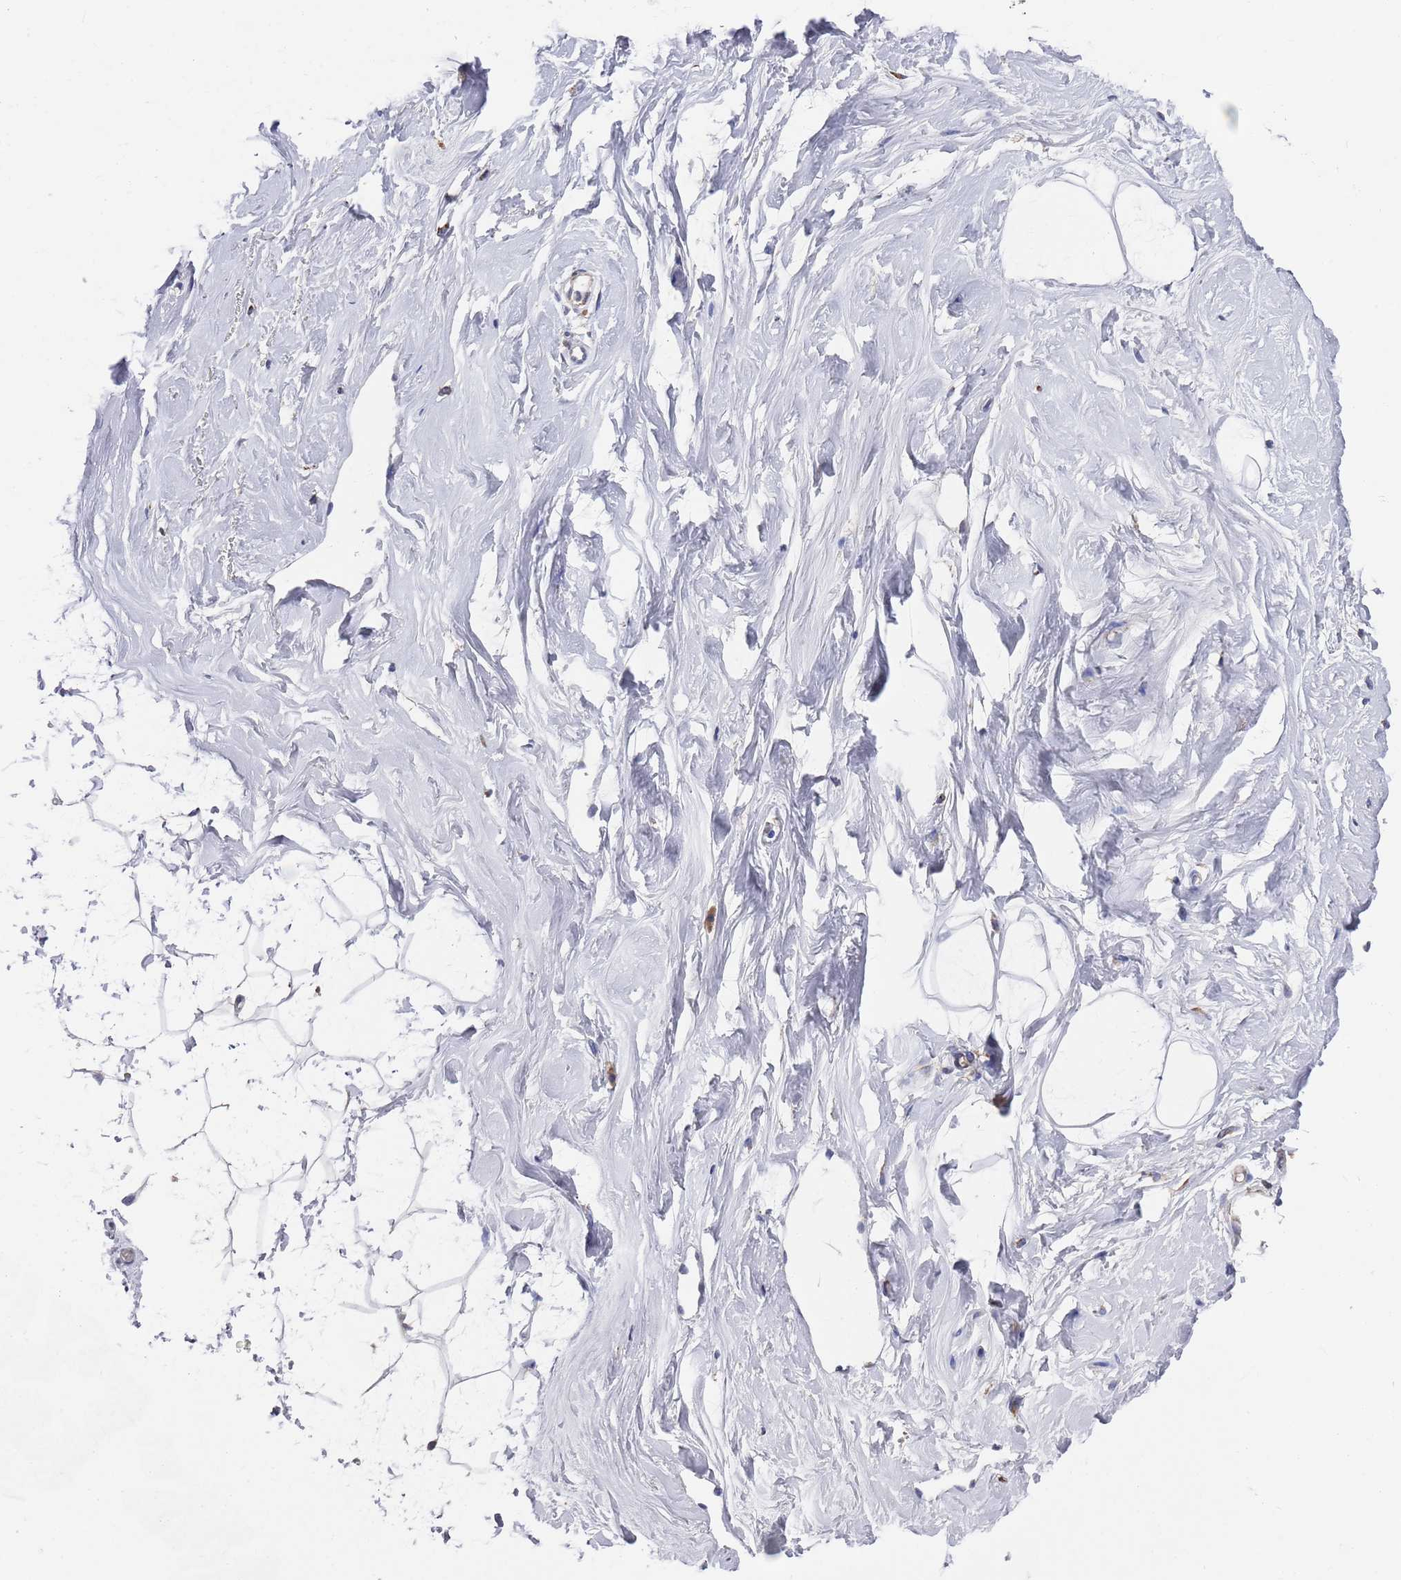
{"staining": {"intensity": "negative", "quantity": "none", "location": "none"}, "tissue": "breast", "cell_type": "Adipocytes", "image_type": "normal", "snomed": [{"axis": "morphology", "description": "Normal tissue, NOS"}, {"axis": "morphology", "description": "Adenoma, NOS"}, {"axis": "topography", "description": "Breast"}], "caption": "The image shows no staining of adipocytes in normal breast.", "gene": "GID8", "patient": {"sex": "female", "age": 23}}